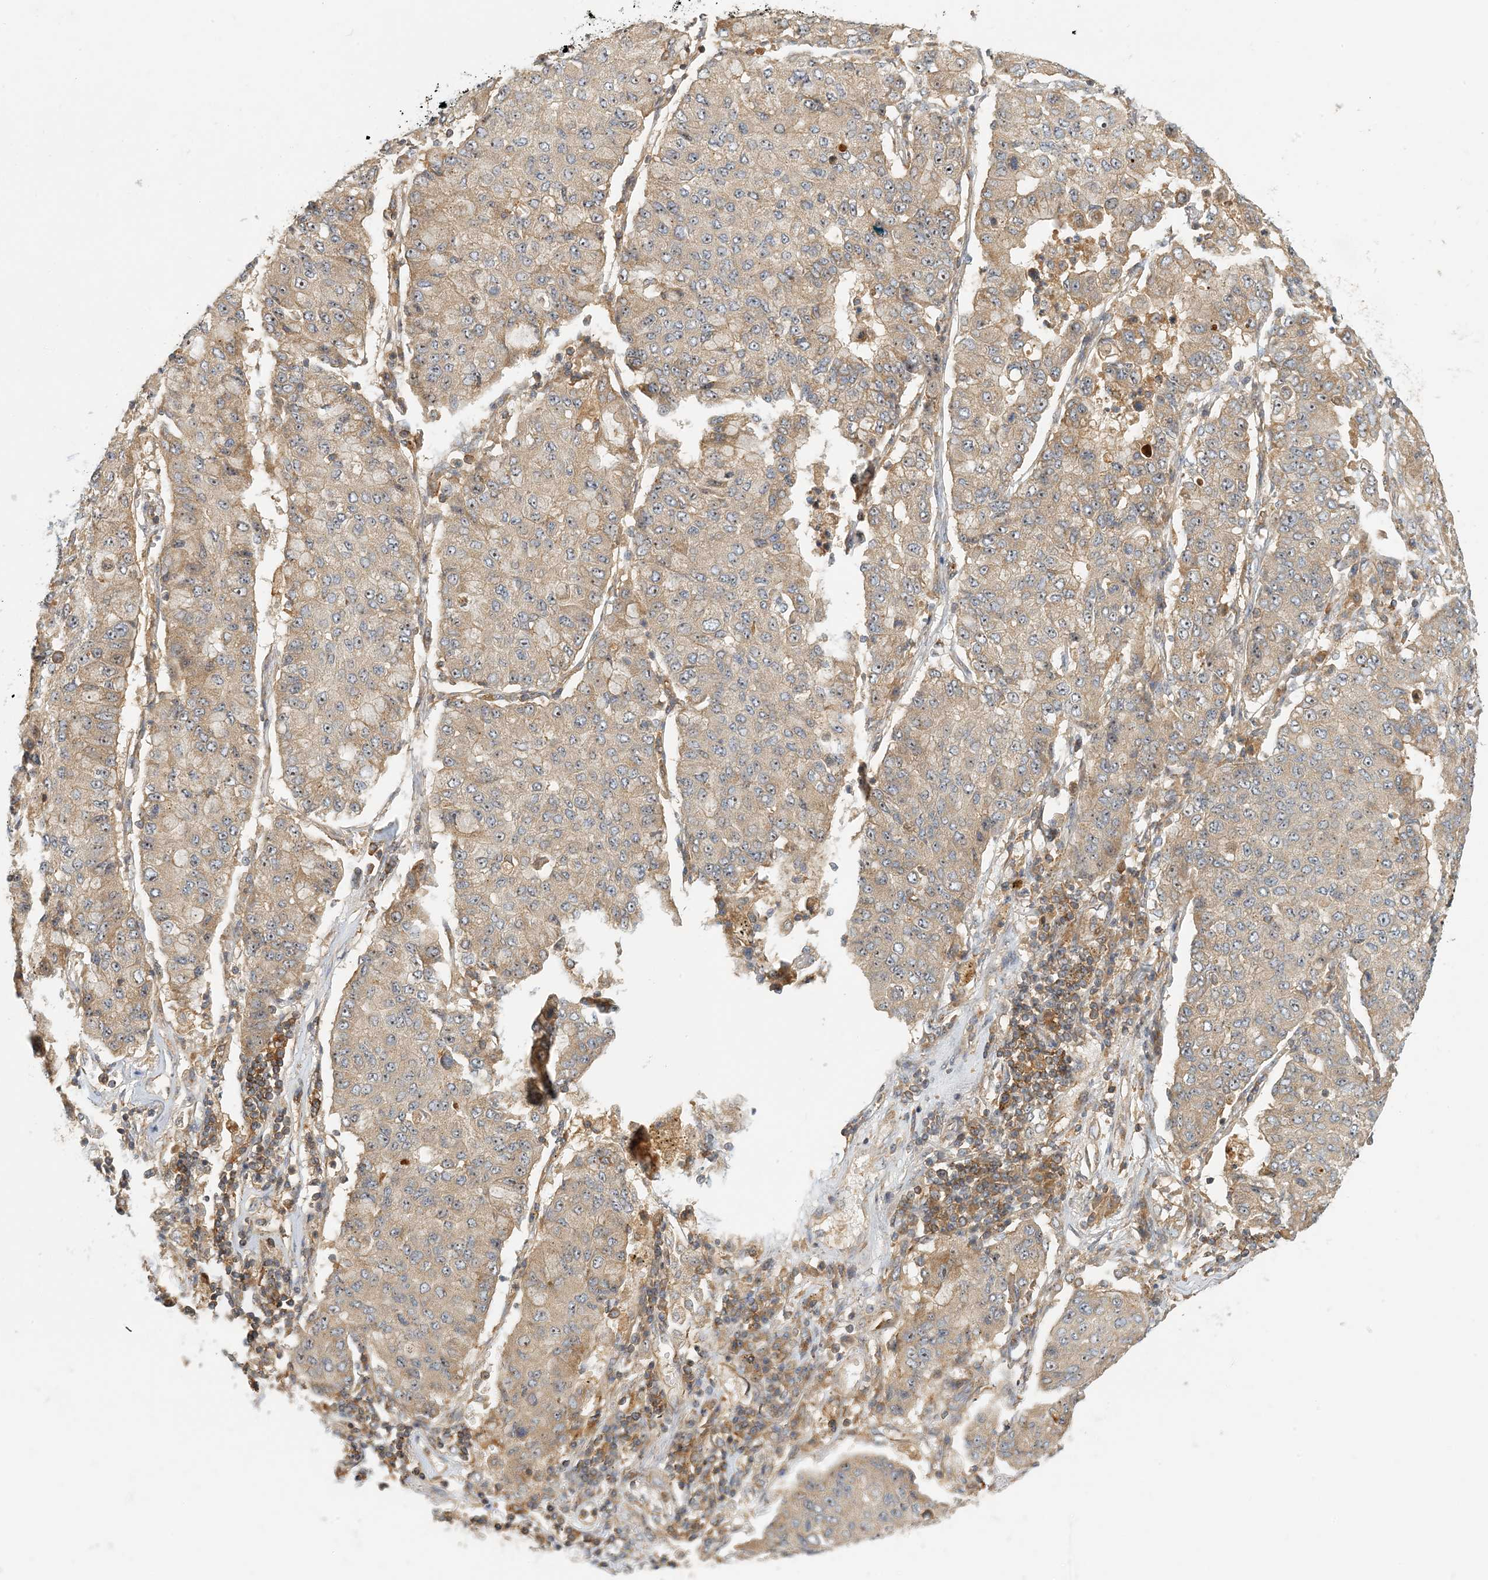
{"staining": {"intensity": "moderate", "quantity": "25%-75%", "location": "cytoplasmic/membranous"}, "tissue": "lung cancer", "cell_type": "Tumor cells", "image_type": "cancer", "snomed": [{"axis": "morphology", "description": "Squamous cell carcinoma, NOS"}, {"axis": "topography", "description": "Lung"}], "caption": "Immunohistochemistry (DAB) staining of human lung cancer (squamous cell carcinoma) demonstrates moderate cytoplasmic/membranous protein expression in approximately 25%-75% of tumor cells.", "gene": "COLEC11", "patient": {"sex": "male", "age": 74}}